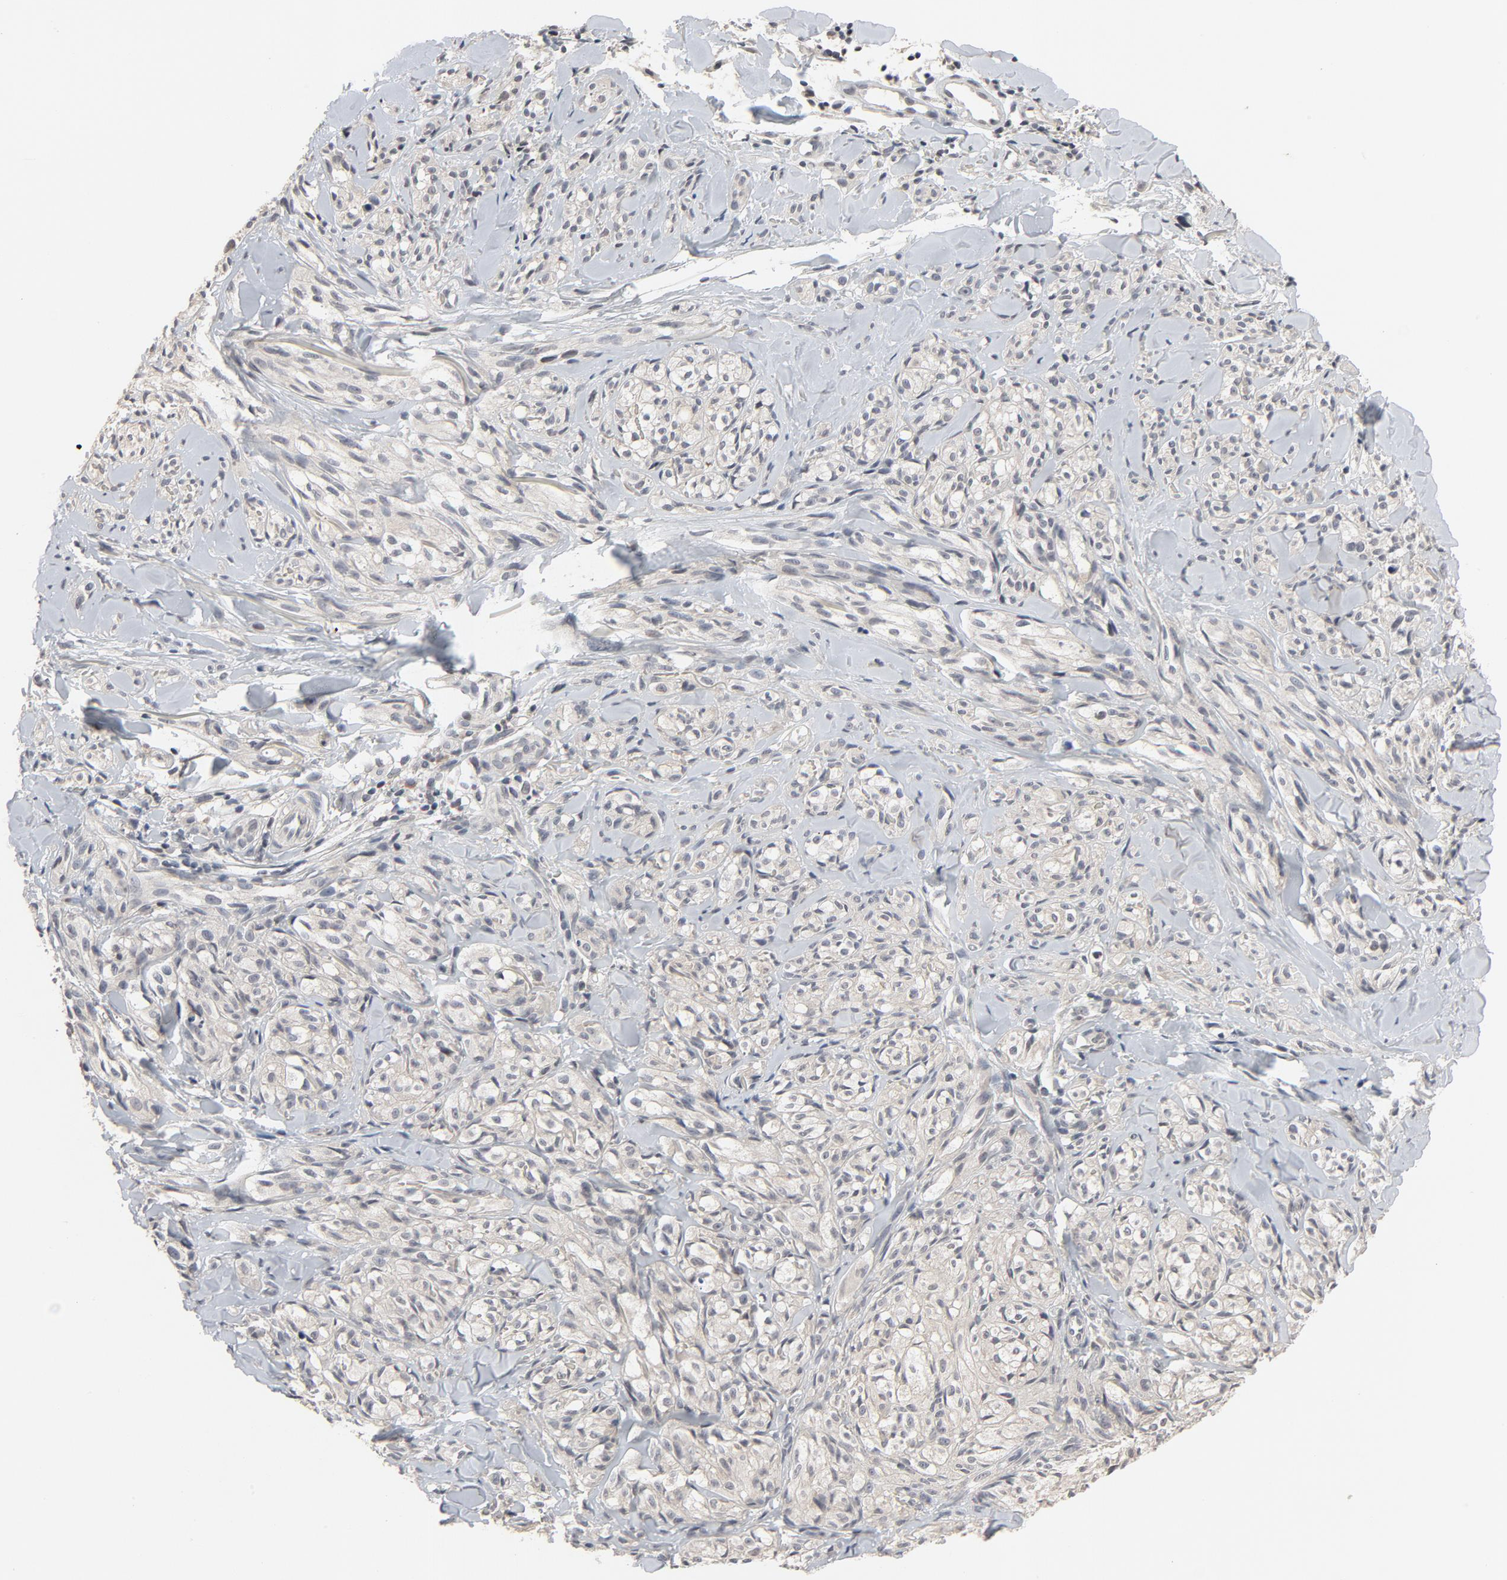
{"staining": {"intensity": "negative", "quantity": "none", "location": "none"}, "tissue": "melanoma", "cell_type": "Tumor cells", "image_type": "cancer", "snomed": [{"axis": "morphology", "description": "Malignant melanoma, Metastatic site"}, {"axis": "topography", "description": "Skin"}], "caption": "This is a micrograph of immunohistochemistry (IHC) staining of melanoma, which shows no positivity in tumor cells.", "gene": "MT3", "patient": {"sex": "female", "age": 66}}